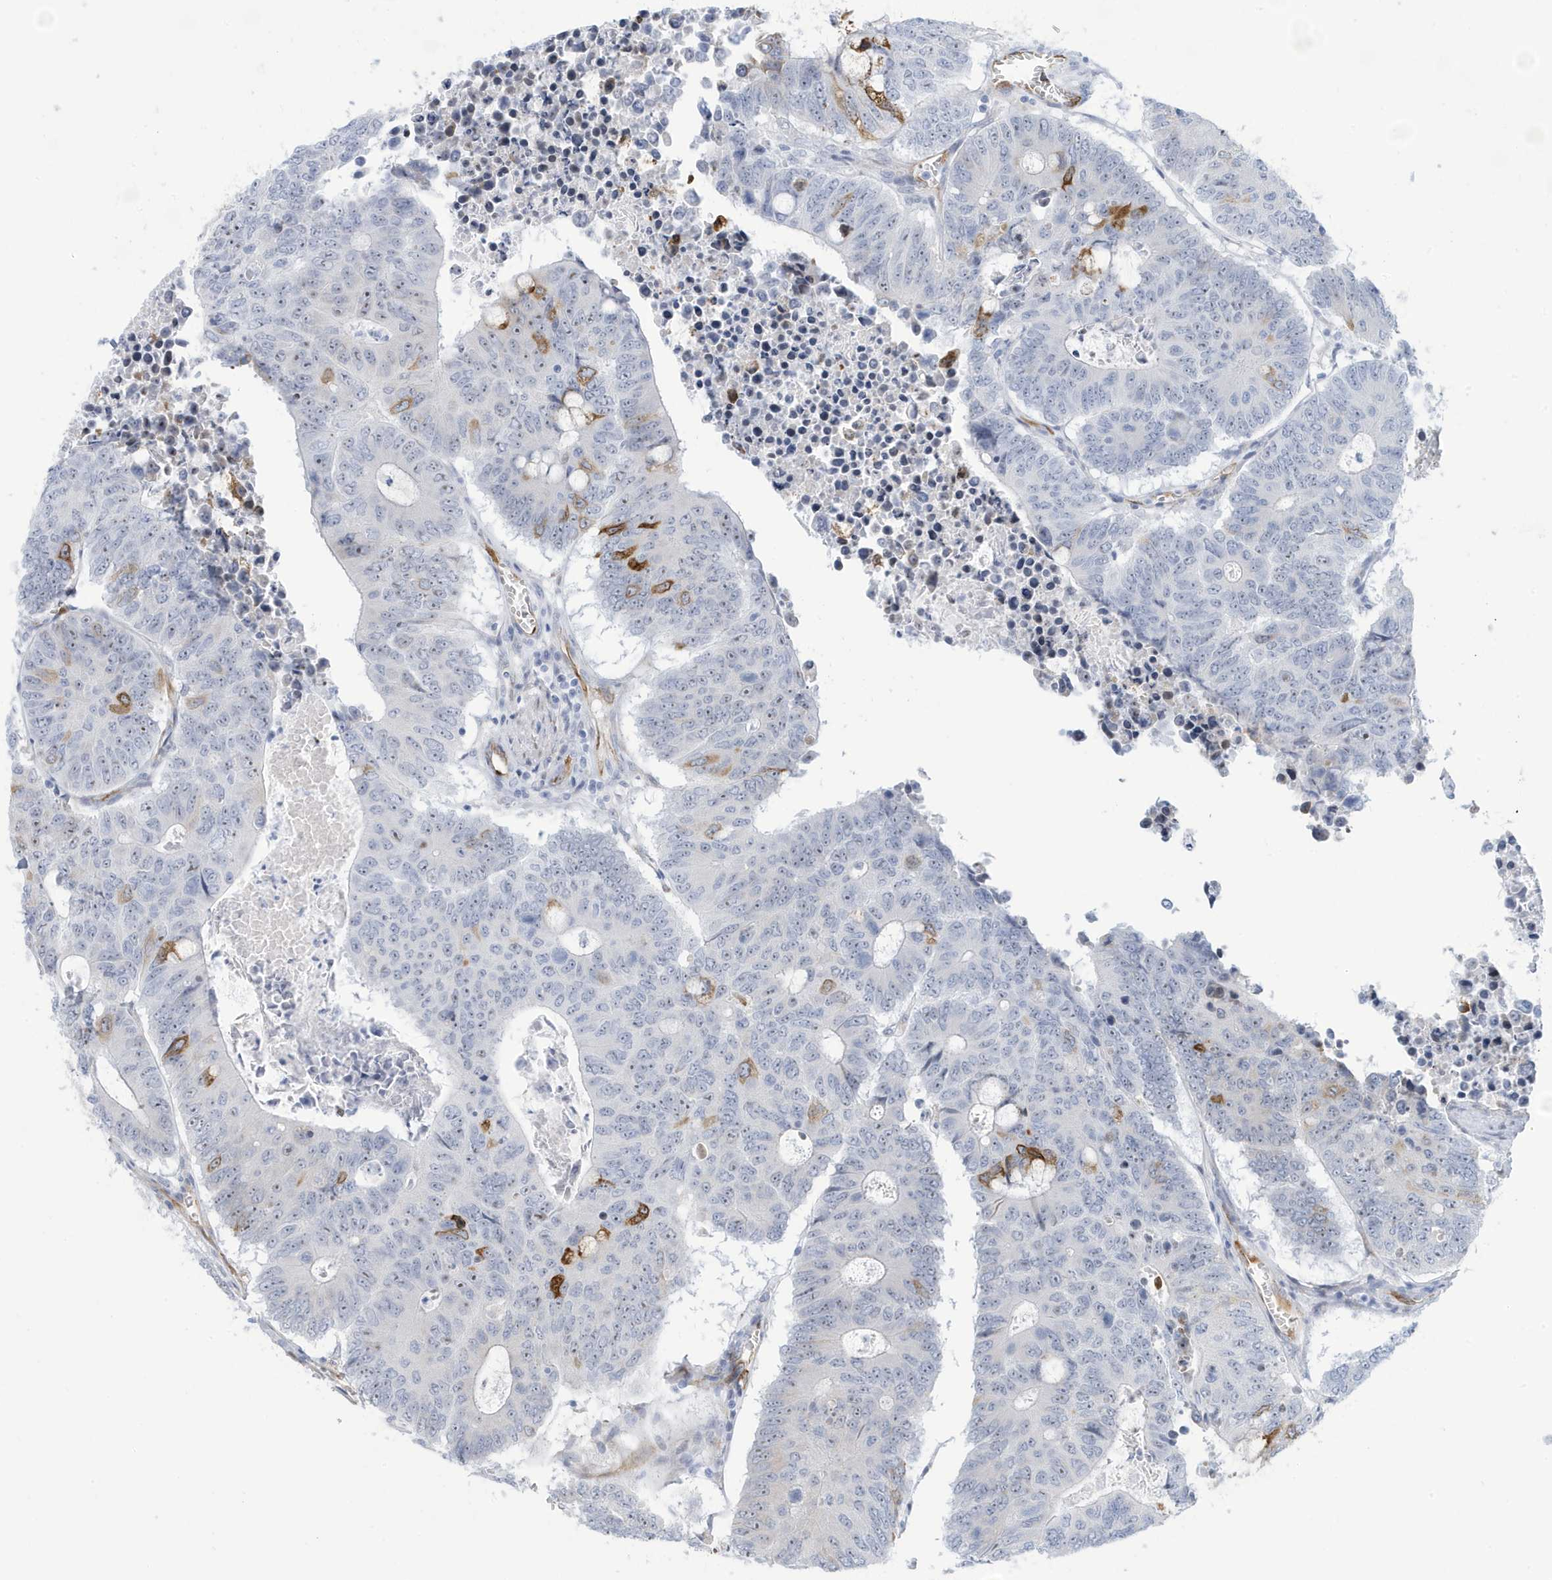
{"staining": {"intensity": "moderate", "quantity": "<25%", "location": "cytoplasmic/membranous"}, "tissue": "colorectal cancer", "cell_type": "Tumor cells", "image_type": "cancer", "snomed": [{"axis": "morphology", "description": "Adenocarcinoma, NOS"}, {"axis": "topography", "description": "Colon"}], "caption": "IHC photomicrograph of human colorectal cancer (adenocarcinoma) stained for a protein (brown), which demonstrates low levels of moderate cytoplasmic/membranous expression in approximately <25% of tumor cells.", "gene": "SEMA3F", "patient": {"sex": "male", "age": 87}}